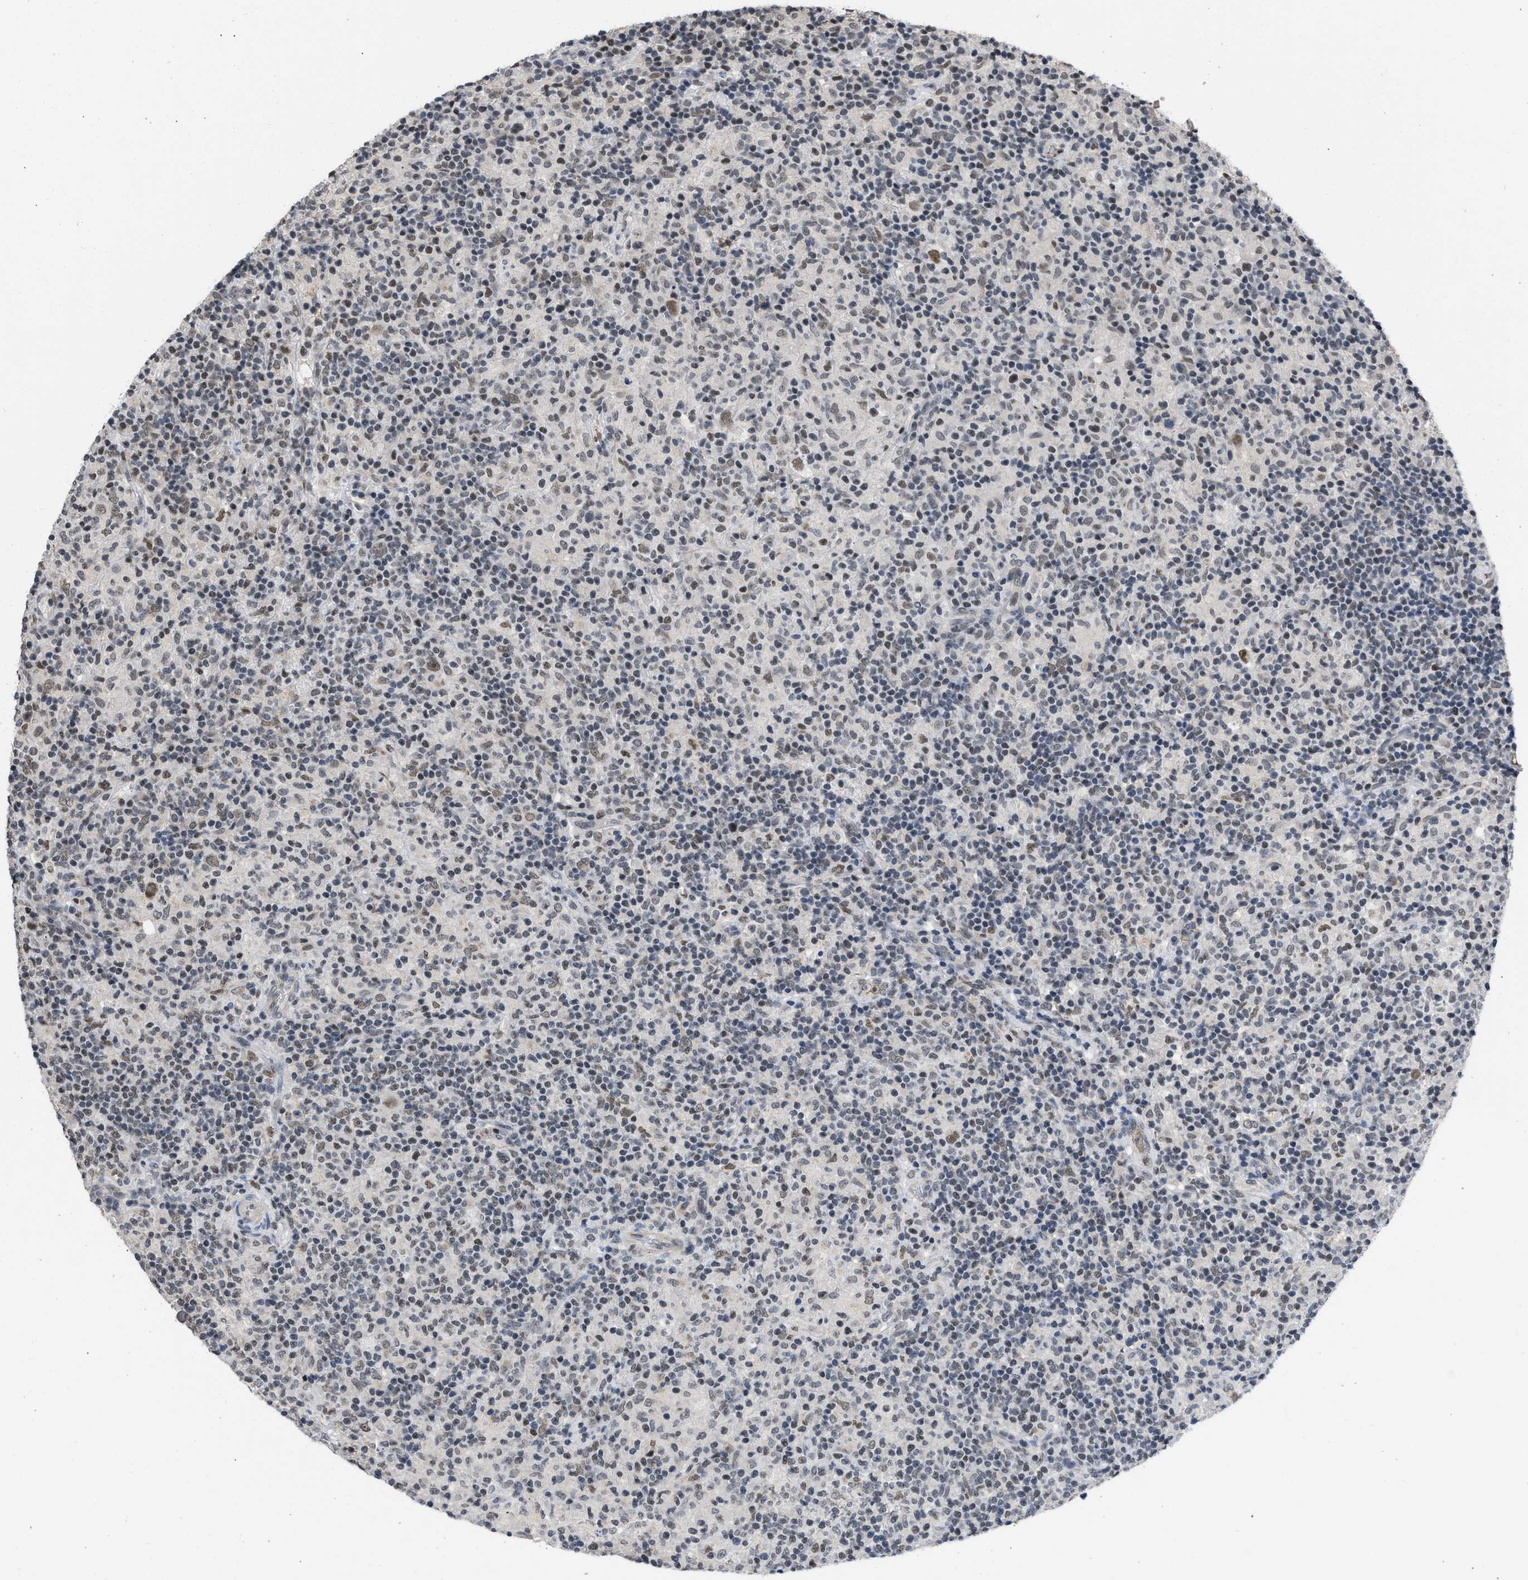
{"staining": {"intensity": "moderate", "quantity": ">75%", "location": "nuclear"}, "tissue": "lymphoma", "cell_type": "Tumor cells", "image_type": "cancer", "snomed": [{"axis": "morphology", "description": "Hodgkin's disease, NOS"}, {"axis": "topography", "description": "Lymph node"}], "caption": "A brown stain highlights moderate nuclear positivity of a protein in lymphoma tumor cells. The staining was performed using DAB to visualize the protein expression in brown, while the nuclei were stained in blue with hematoxylin (Magnification: 20x).", "gene": "TERF2IP", "patient": {"sex": "male", "age": 70}}